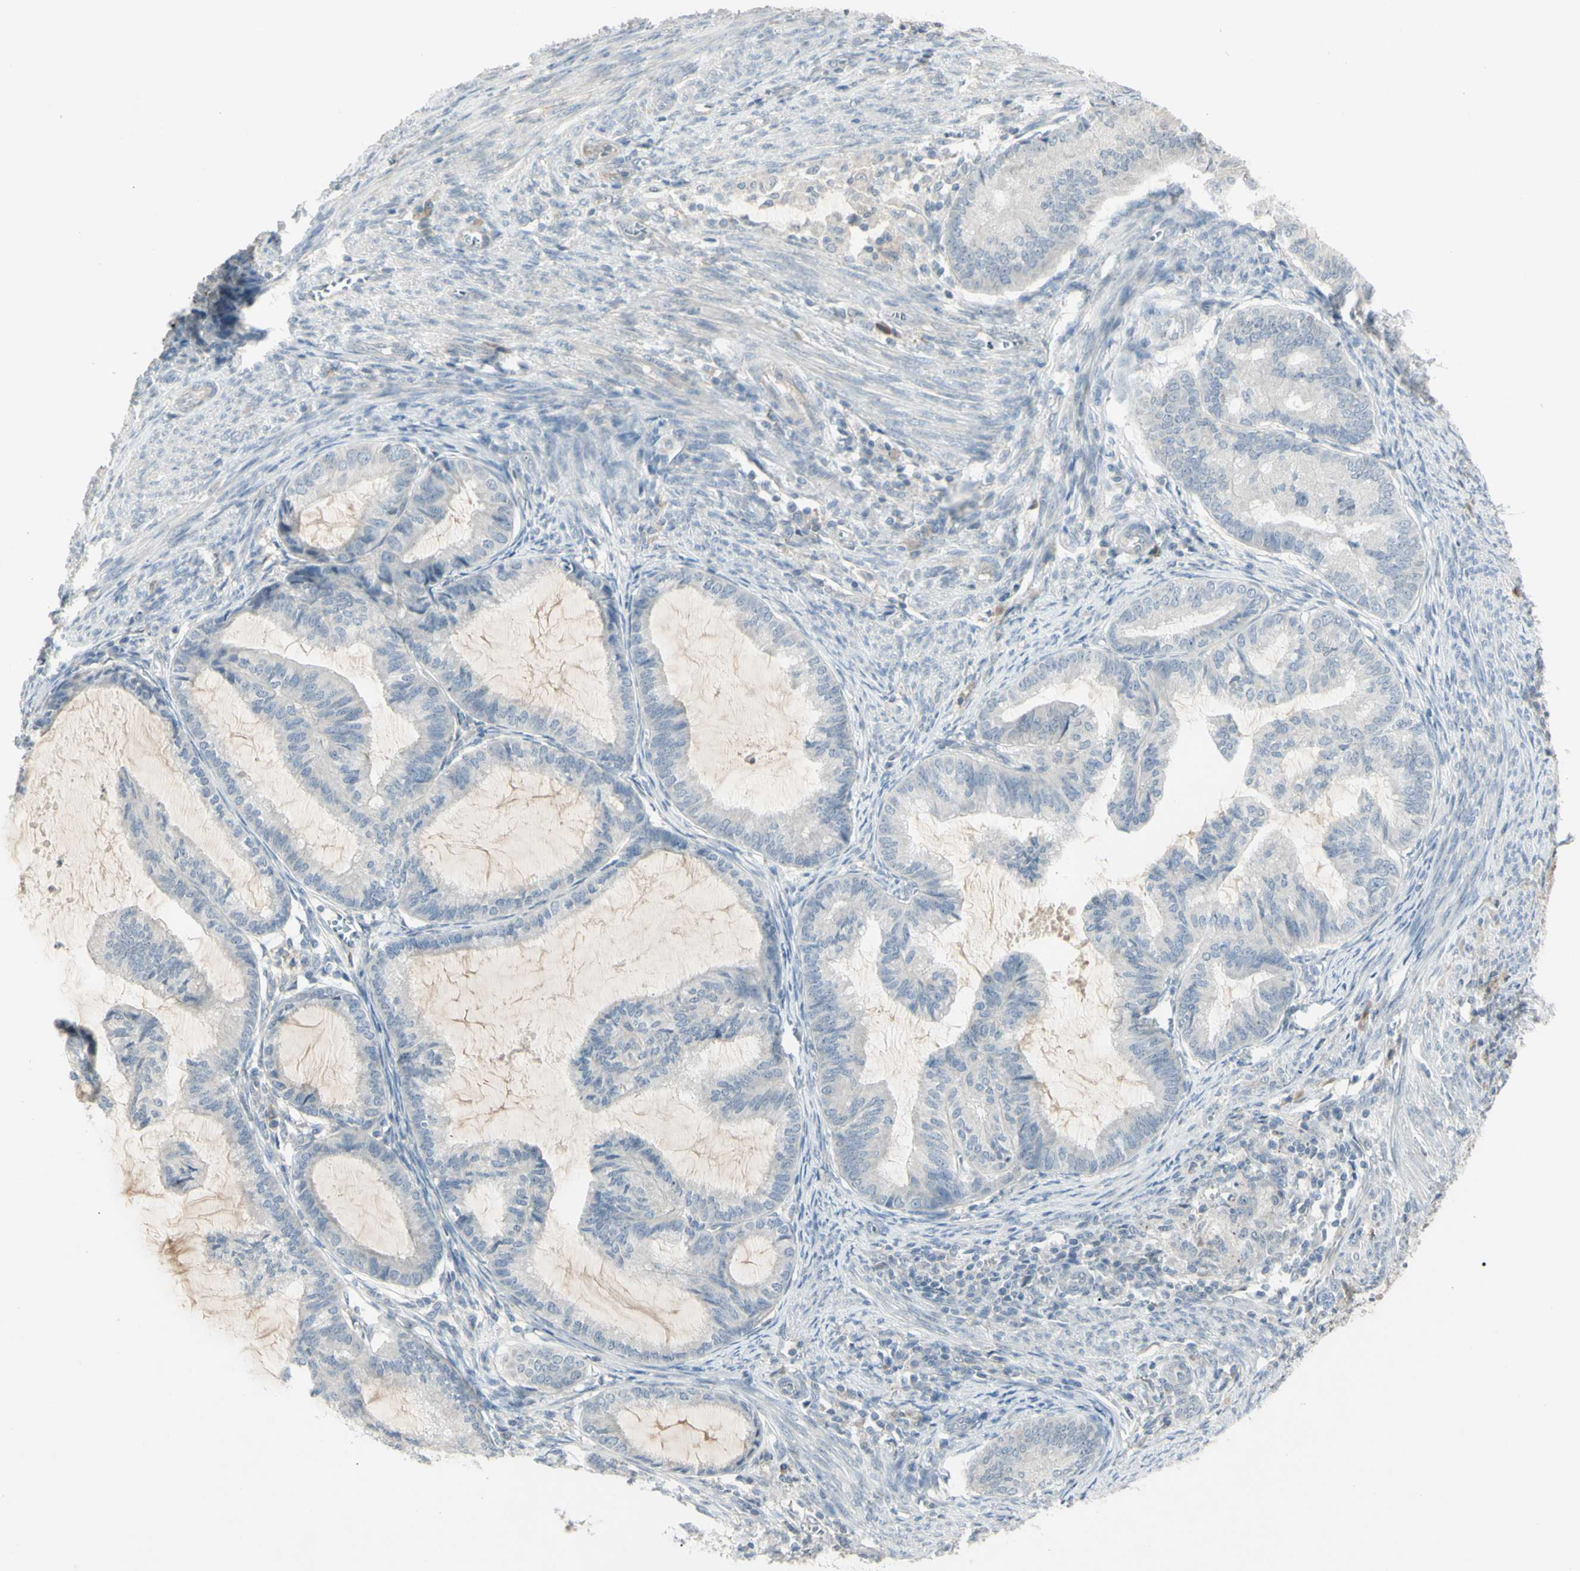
{"staining": {"intensity": "negative", "quantity": "none", "location": "none"}, "tissue": "cervical cancer", "cell_type": "Tumor cells", "image_type": "cancer", "snomed": [{"axis": "morphology", "description": "Normal tissue, NOS"}, {"axis": "morphology", "description": "Adenocarcinoma, NOS"}, {"axis": "topography", "description": "Cervix"}, {"axis": "topography", "description": "Endometrium"}], "caption": "Protein analysis of cervical cancer shows no significant expression in tumor cells. (DAB immunohistochemistry, high magnification).", "gene": "PIAS4", "patient": {"sex": "female", "age": 86}}